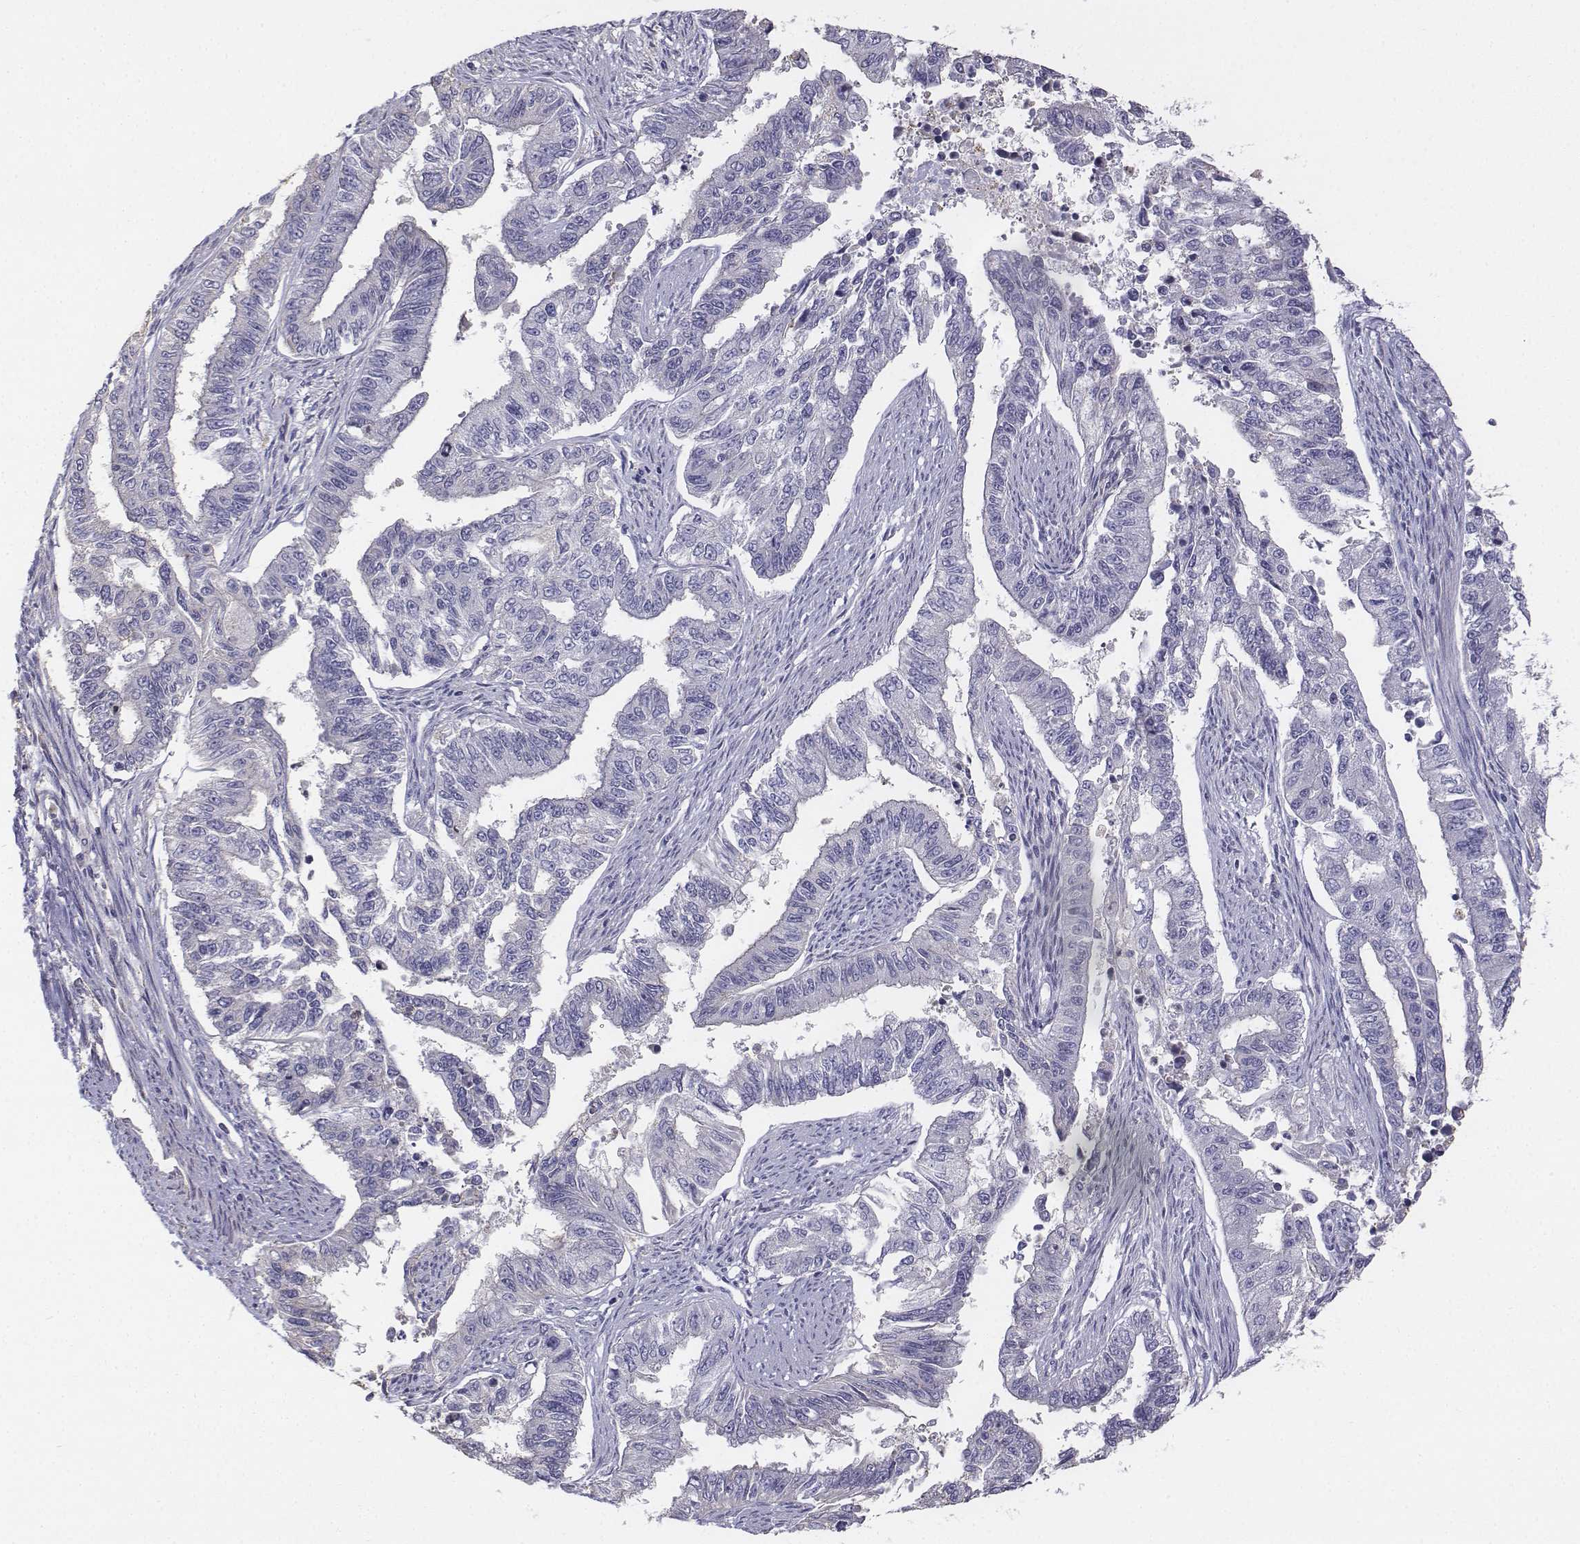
{"staining": {"intensity": "negative", "quantity": "none", "location": "none"}, "tissue": "endometrial cancer", "cell_type": "Tumor cells", "image_type": "cancer", "snomed": [{"axis": "morphology", "description": "Adenocarcinoma, NOS"}, {"axis": "topography", "description": "Uterus"}], "caption": "A histopathology image of endometrial adenocarcinoma stained for a protein displays no brown staining in tumor cells. Brightfield microscopy of immunohistochemistry stained with DAB (3,3'-diaminobenzidine) (brown) and hematoxylin (blue), captured at high magnification.", "gene": "LGSN", "patient": {"sex": "female", "age": 59}}